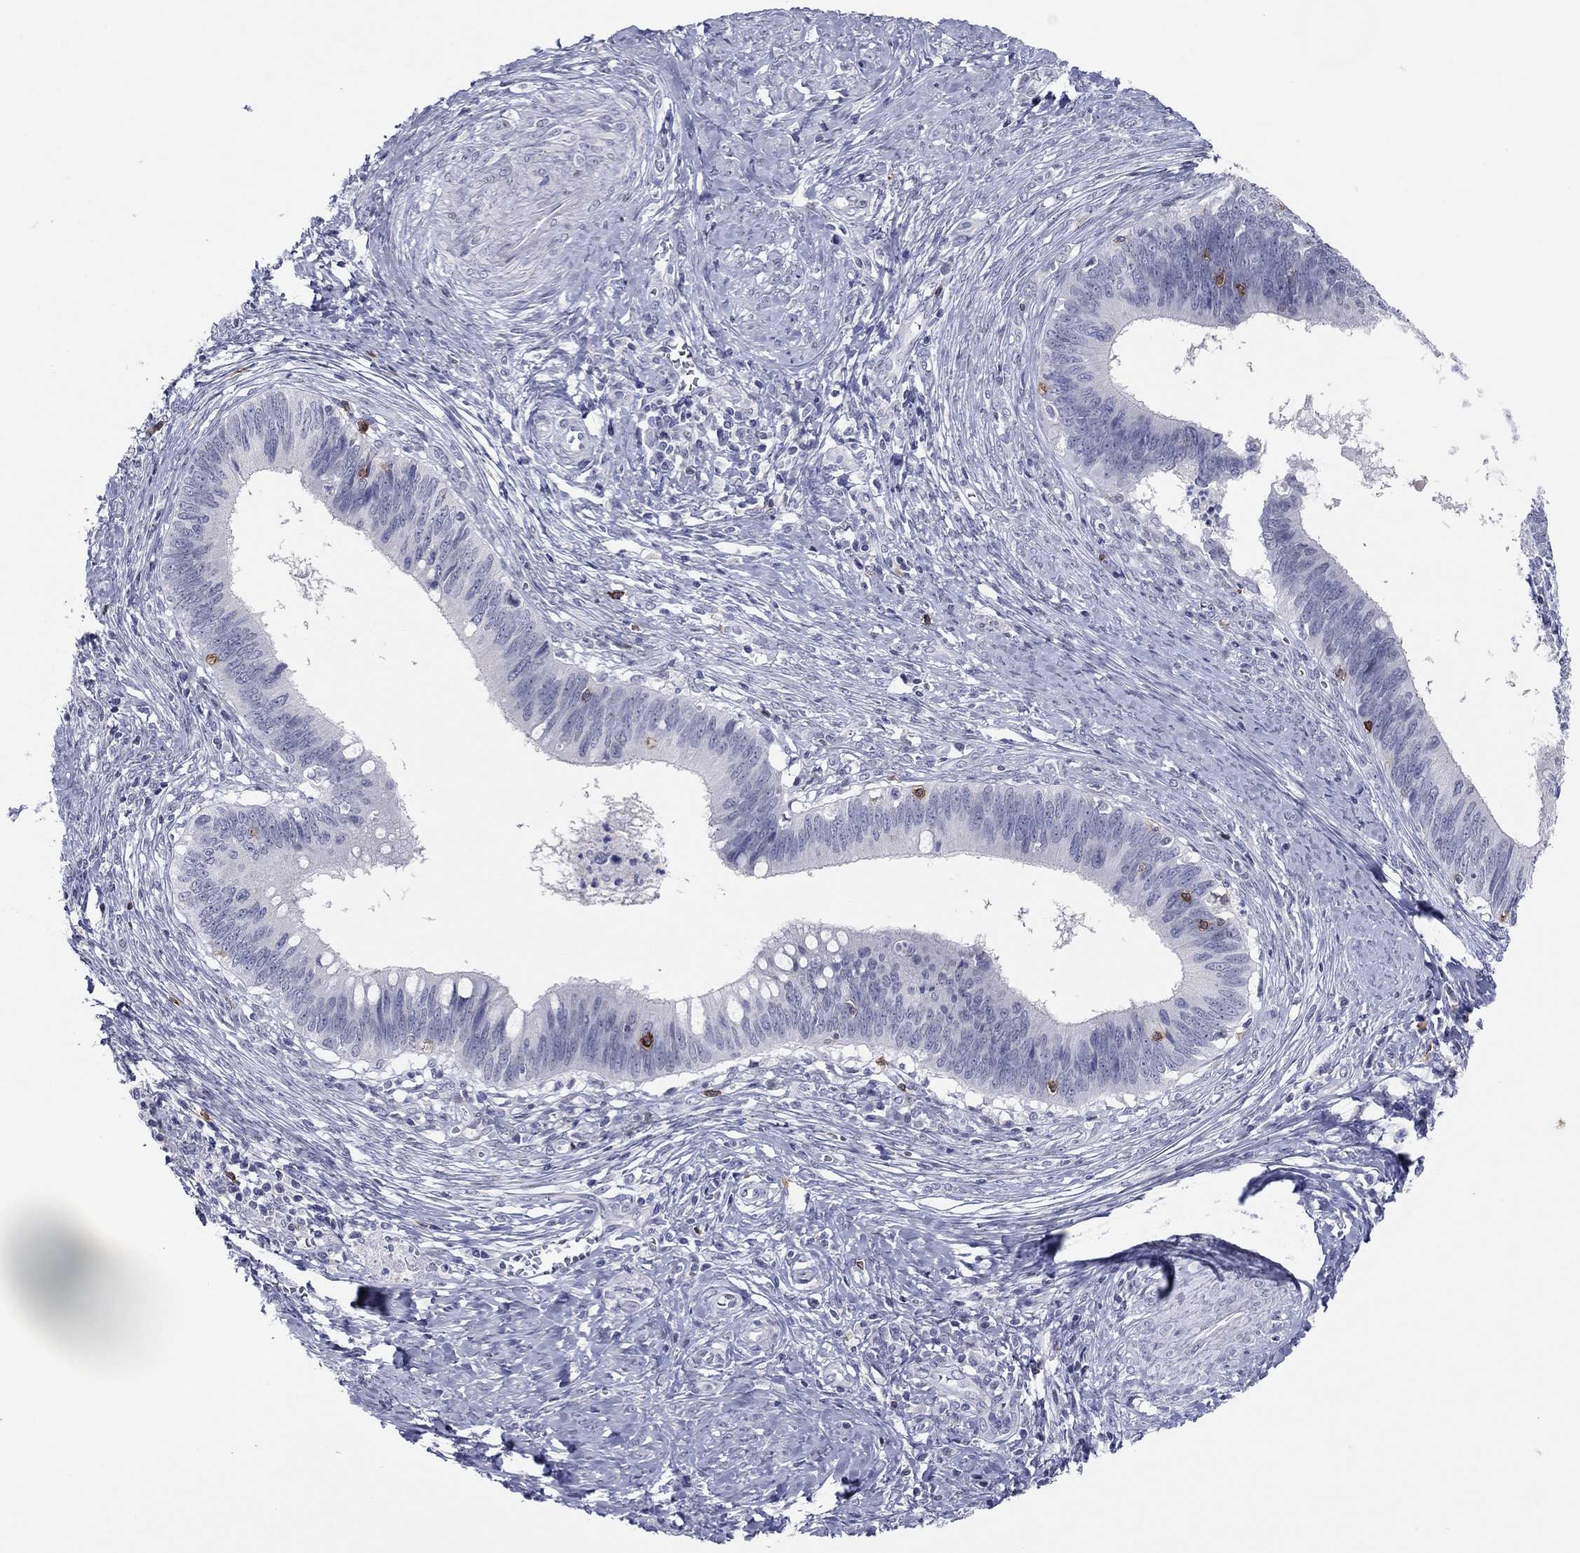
{"staining": {"intensity": "negative", "quantity": "none", "location": "none"}, "tissue": "cervical cancer", "cell_type": "Tumor cells", "image_type": "cancer", "snomed": [{"axis": "morphology", "description": "Adenocarcinoma, NOS"}, {"axis": "topography", "description": "Cervix"}], "caption": "Immunohistochemistry (IHC) of cervical cancer (adenocarcinoma) reveals no positivity in tumor cells.", "gene": "ITGAE", "patient": {"sex": "female", "age": 42}}